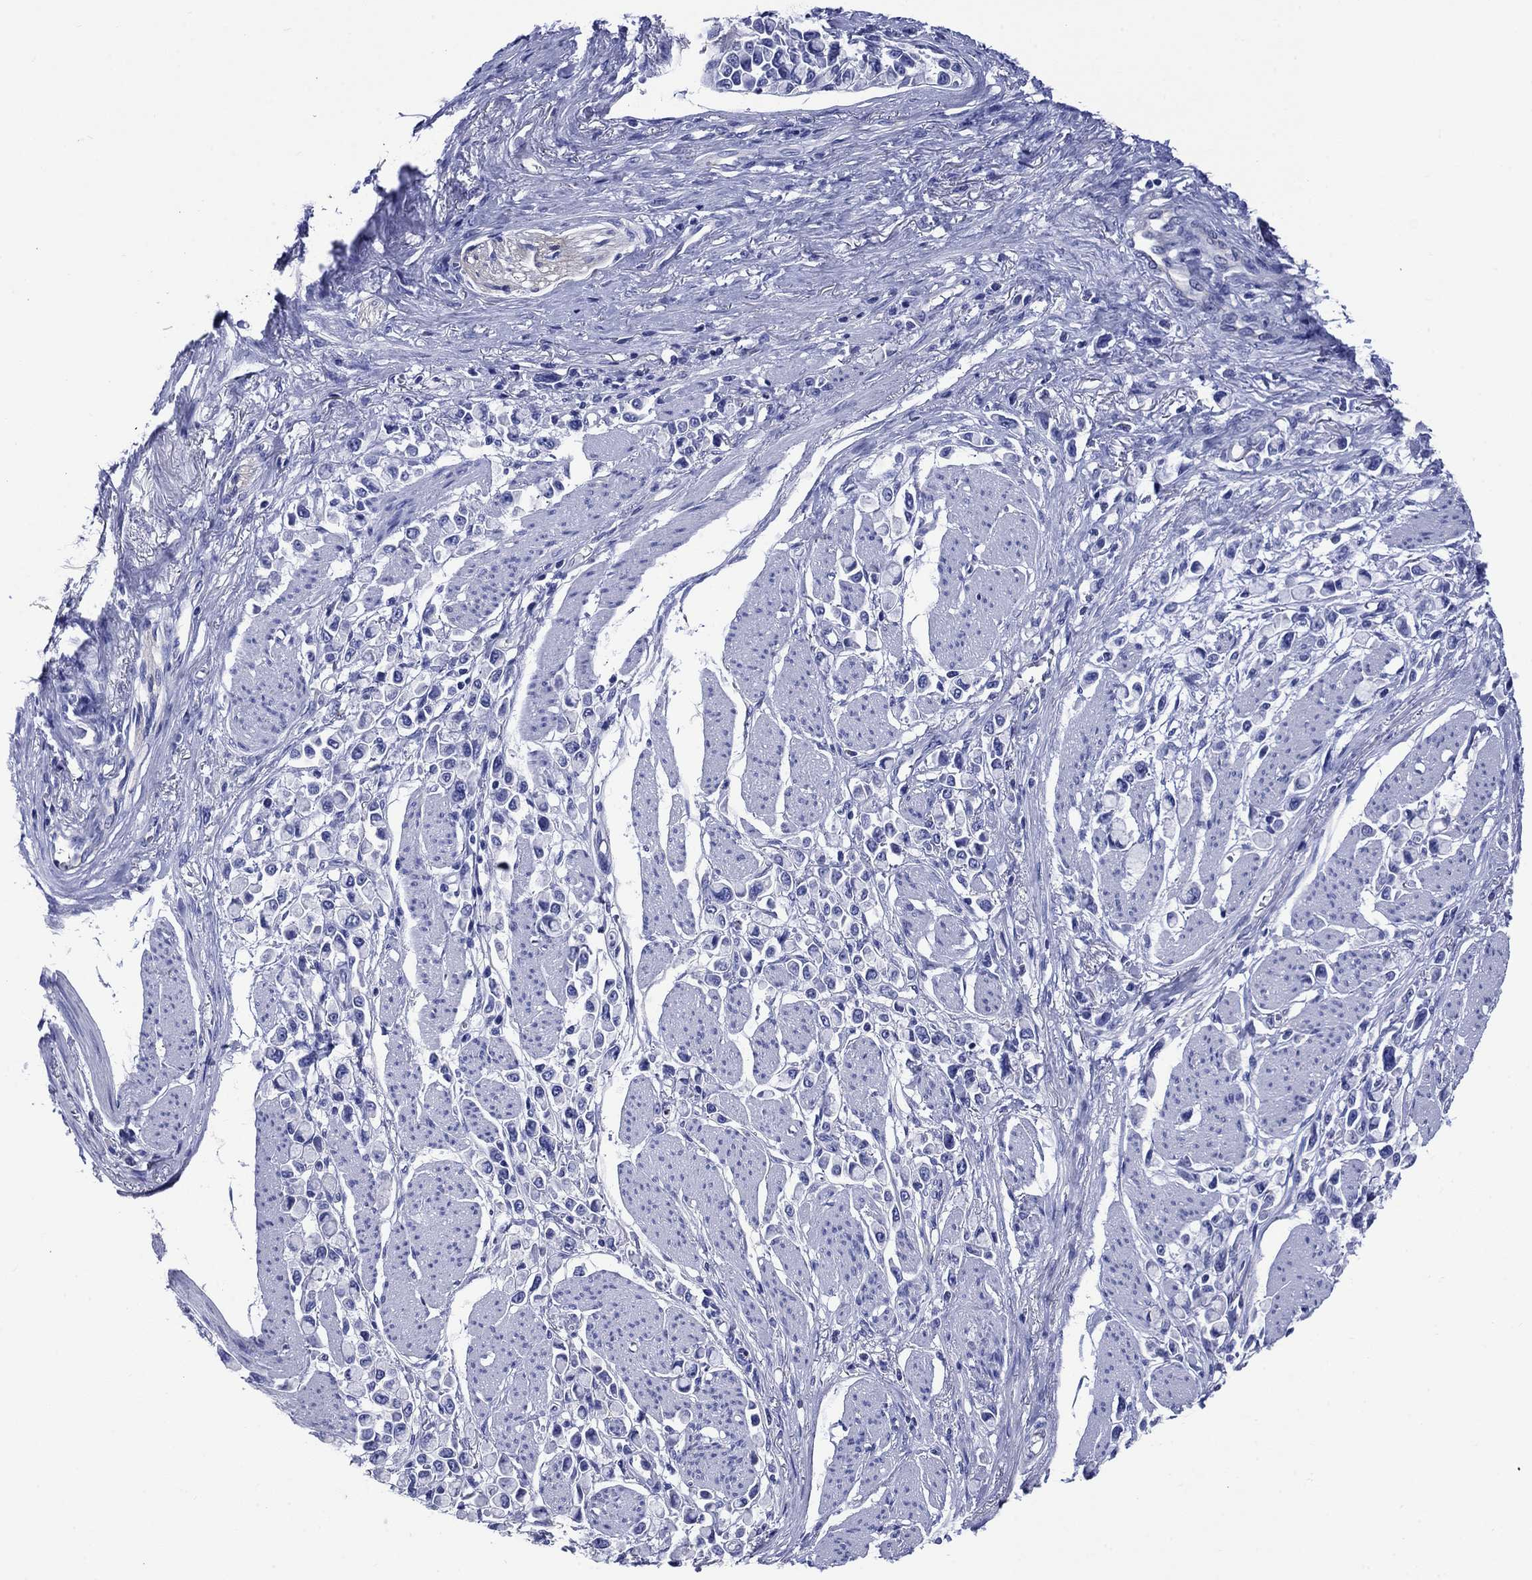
{"staining": {"intensity": "negative", "quantity": "none", "location": "none"}, "tissue": "stomach cancer", "cell_type": "Tumor cells", "image_type": "cancer", "snomed": [{"axis": "morphology", "description": "Adenocarcinoma, NOS"}, {"axis": "topography", "description": "Stomach"}], "caption": "Protein analysis of adenocarcinoma (stomach) shows no significant staining in tumor cells.", "gene": "SLC1A2", "patient": {"sex": "female", "age": 81}}